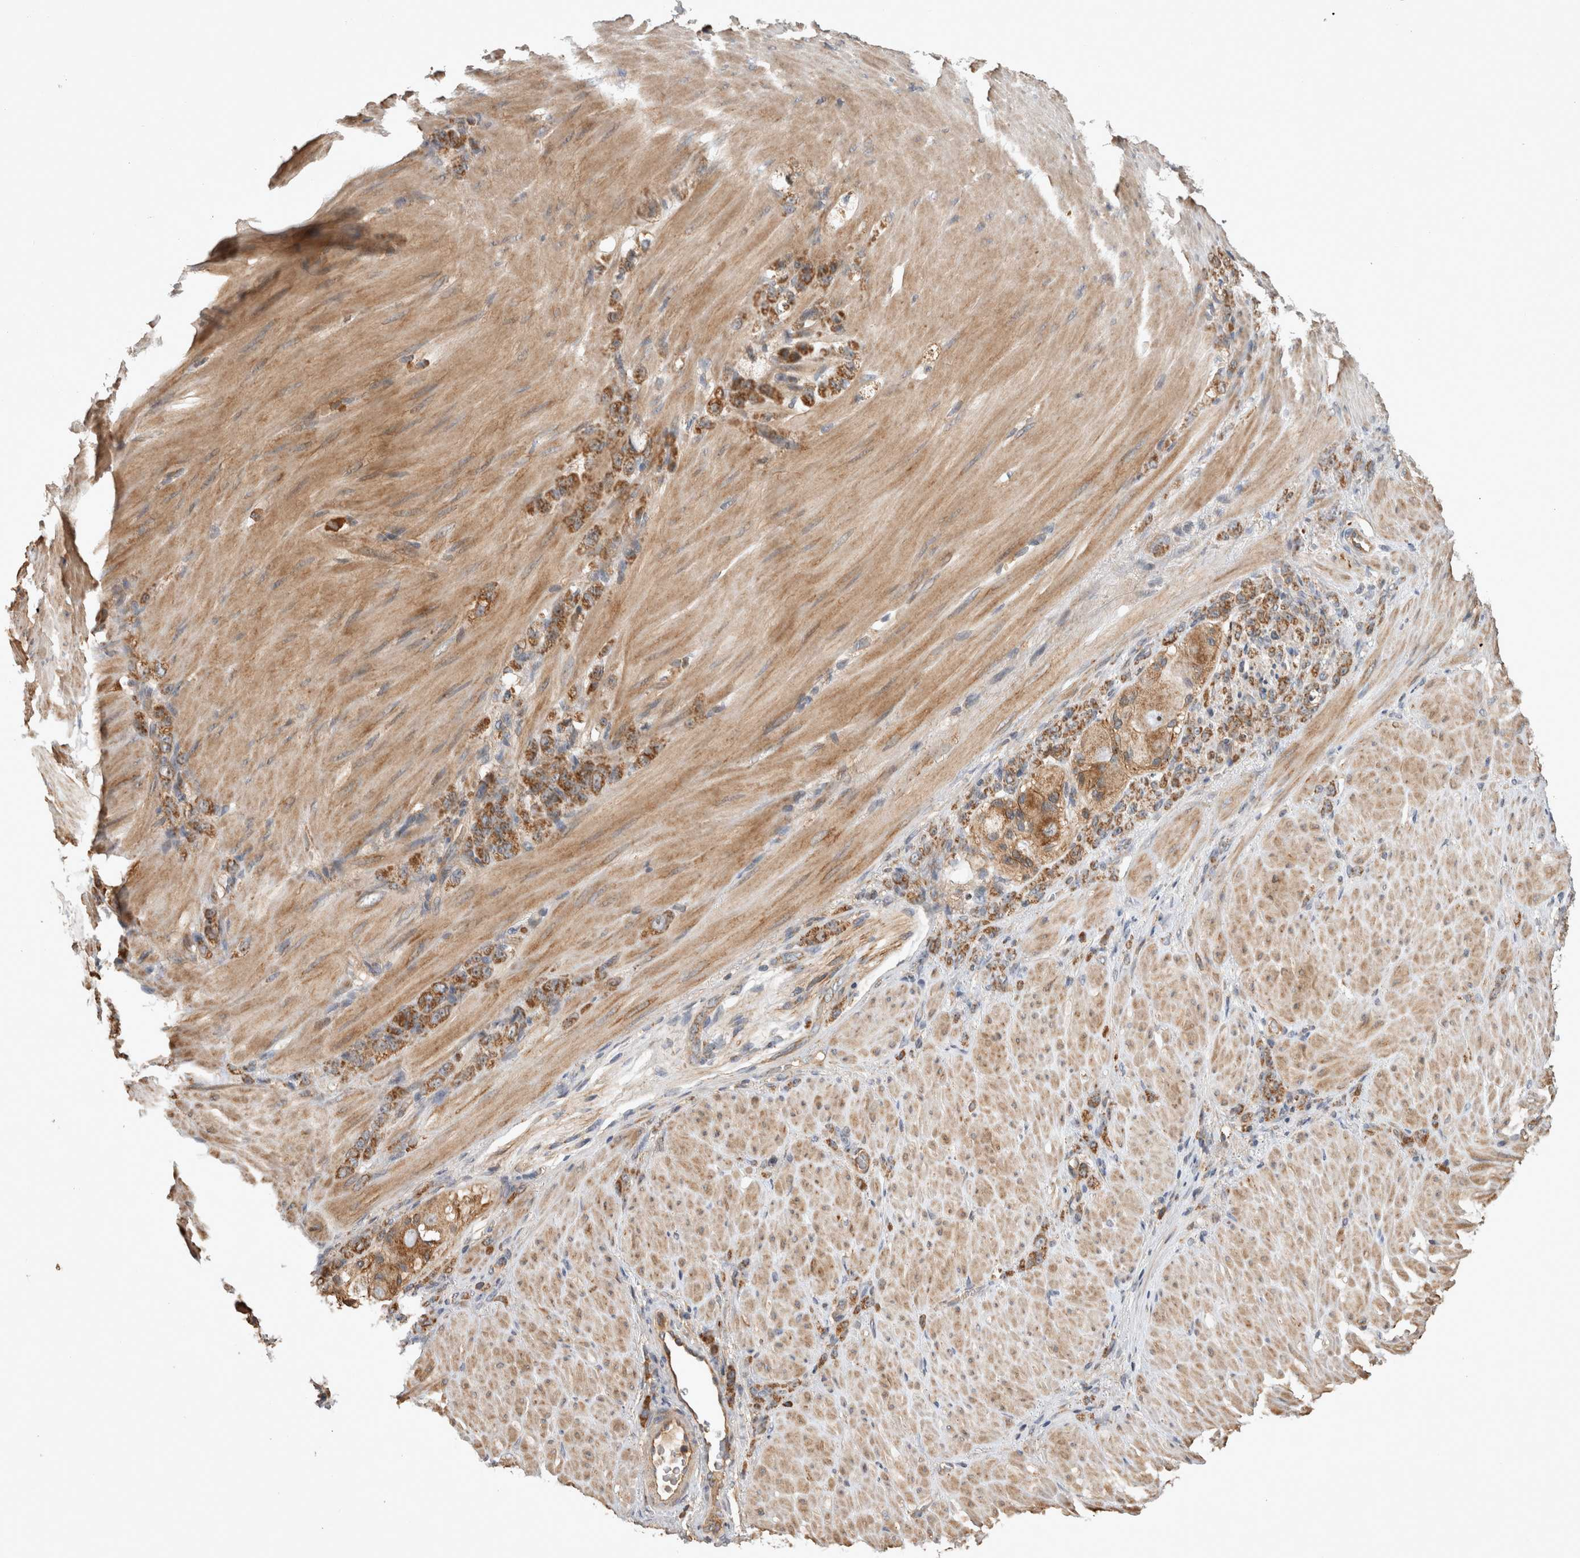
{"staining": {"intensity": "moderate", "quantity": ">75%", "location": "cytoplasmic/membranous"}, "tissue": "stomach cancer", "cell_type": "Tumor cells", "image_type": "cancer", "snomed": [{"axis": "morphology", "description": "Normal tissue, NOS"}, {"axis": "morphology", "description": "Adenocarcinoma, NOS"}, {"axis": "topography", "description": "Stomach"}], "caption": "IHC of stomach cancer reveals medium levels of moderate cytoplasmic/membranous staining in approximately >75% of tumor cells.", "gene": "SERAC1", "patient": {"sex": "male", "age": 82}}